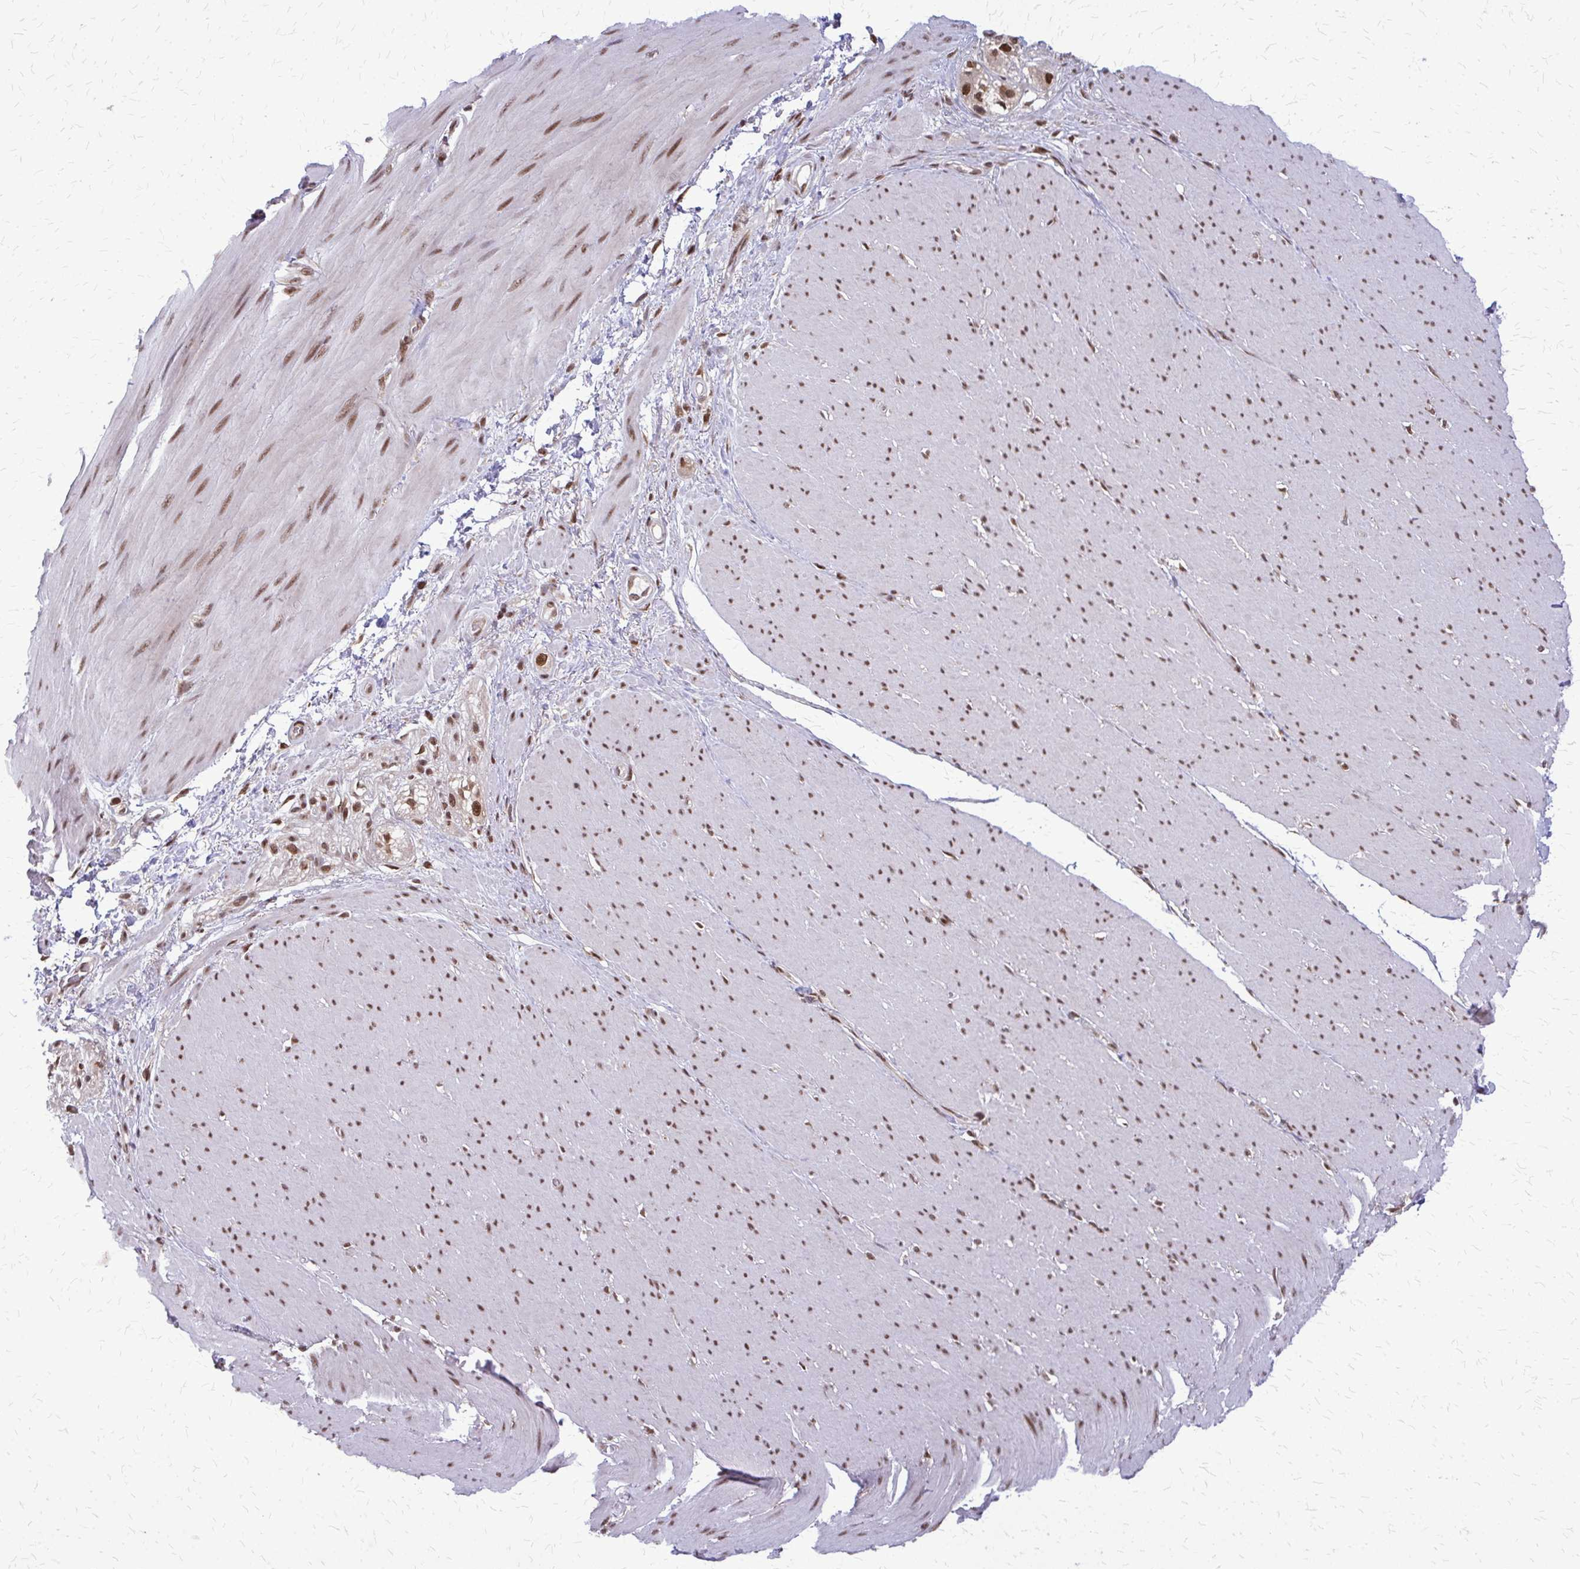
{"staining": {"intensity": "moderate", "quantity": ">75%", "location": "nuclear"}, "tissue": "smooth muscle", "cell_type": "Smooth muscle cells", "image_type": "normal", "snomed": [{"axis": "morphology", "description": "Normal tissue, NOS"}, {"axis": "topography", "description": "Smooth muscle"}, {"axis": "topography", "description": "Rectum"}], "caption": "IHC of benign smooth muscle exhibits medium levels of moderate nuclear expression in about >75% of smooth muscle cells. Nuclei are stained in blue.", "gene": "HDAC3", "patient": {"sex": "male", "age": 53}}